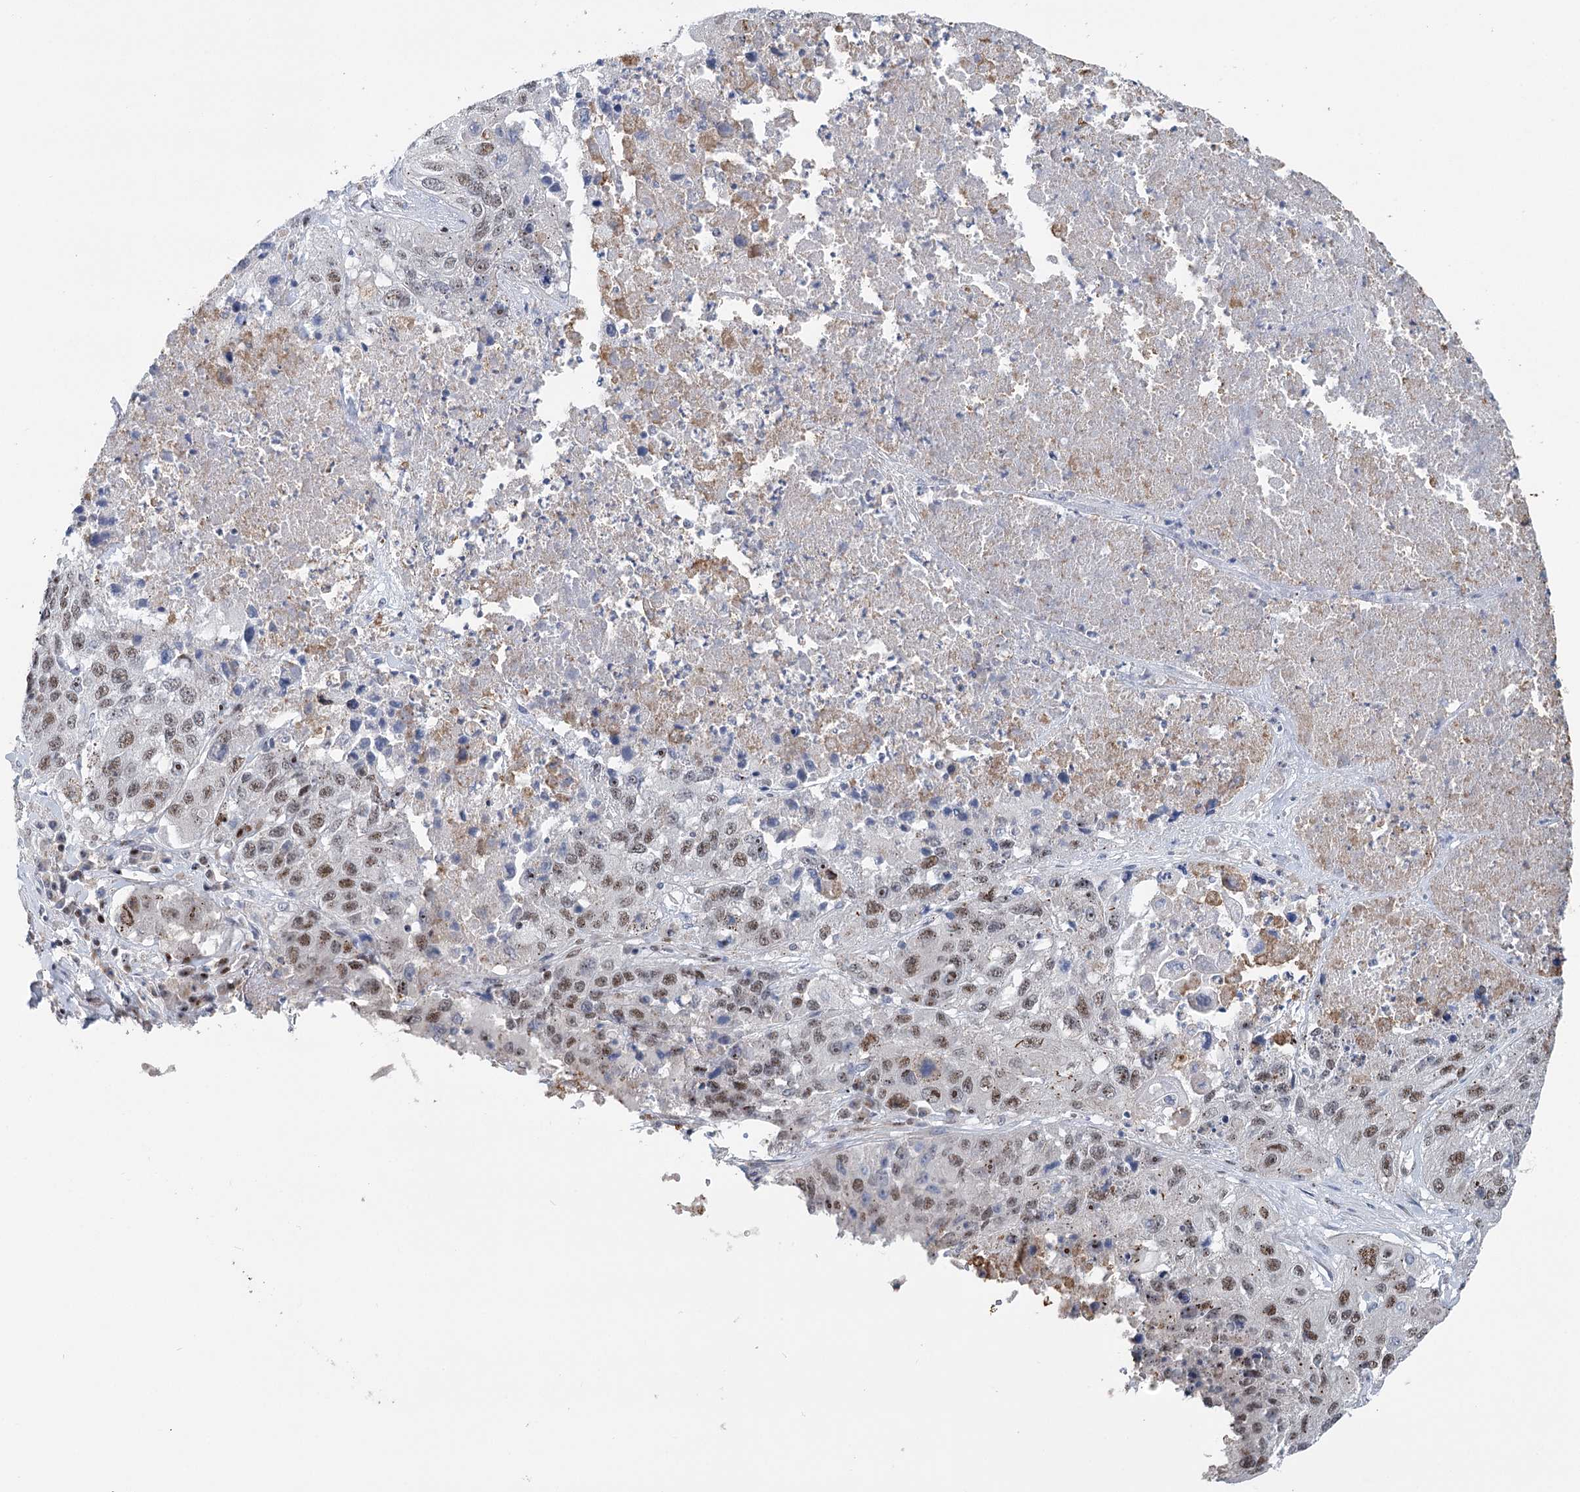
{"staining": {"intensity": "moderate", "quantity": ">75%", "location": "nuclear"}, "tissue": "lung cancer", "cell_type": "Tumor cells", "image_type": "cancer", "snomed": [{"axis": "morphology", "description": "Squamous cell carcinoma, NOS"}, {"axis": "topography", "description": "Lung"}], "caption": "Tumor cells display medium levels of moderate nuclear staining in approximately >75% of cells in lung squamous cell carcinoma. (DAB (3,3'-diaminobenzidine) = brown stain, brightfield microscopy at high magnification).", "gene": "CAMTA1", "patient": {"sex": "male", "age": 61}}